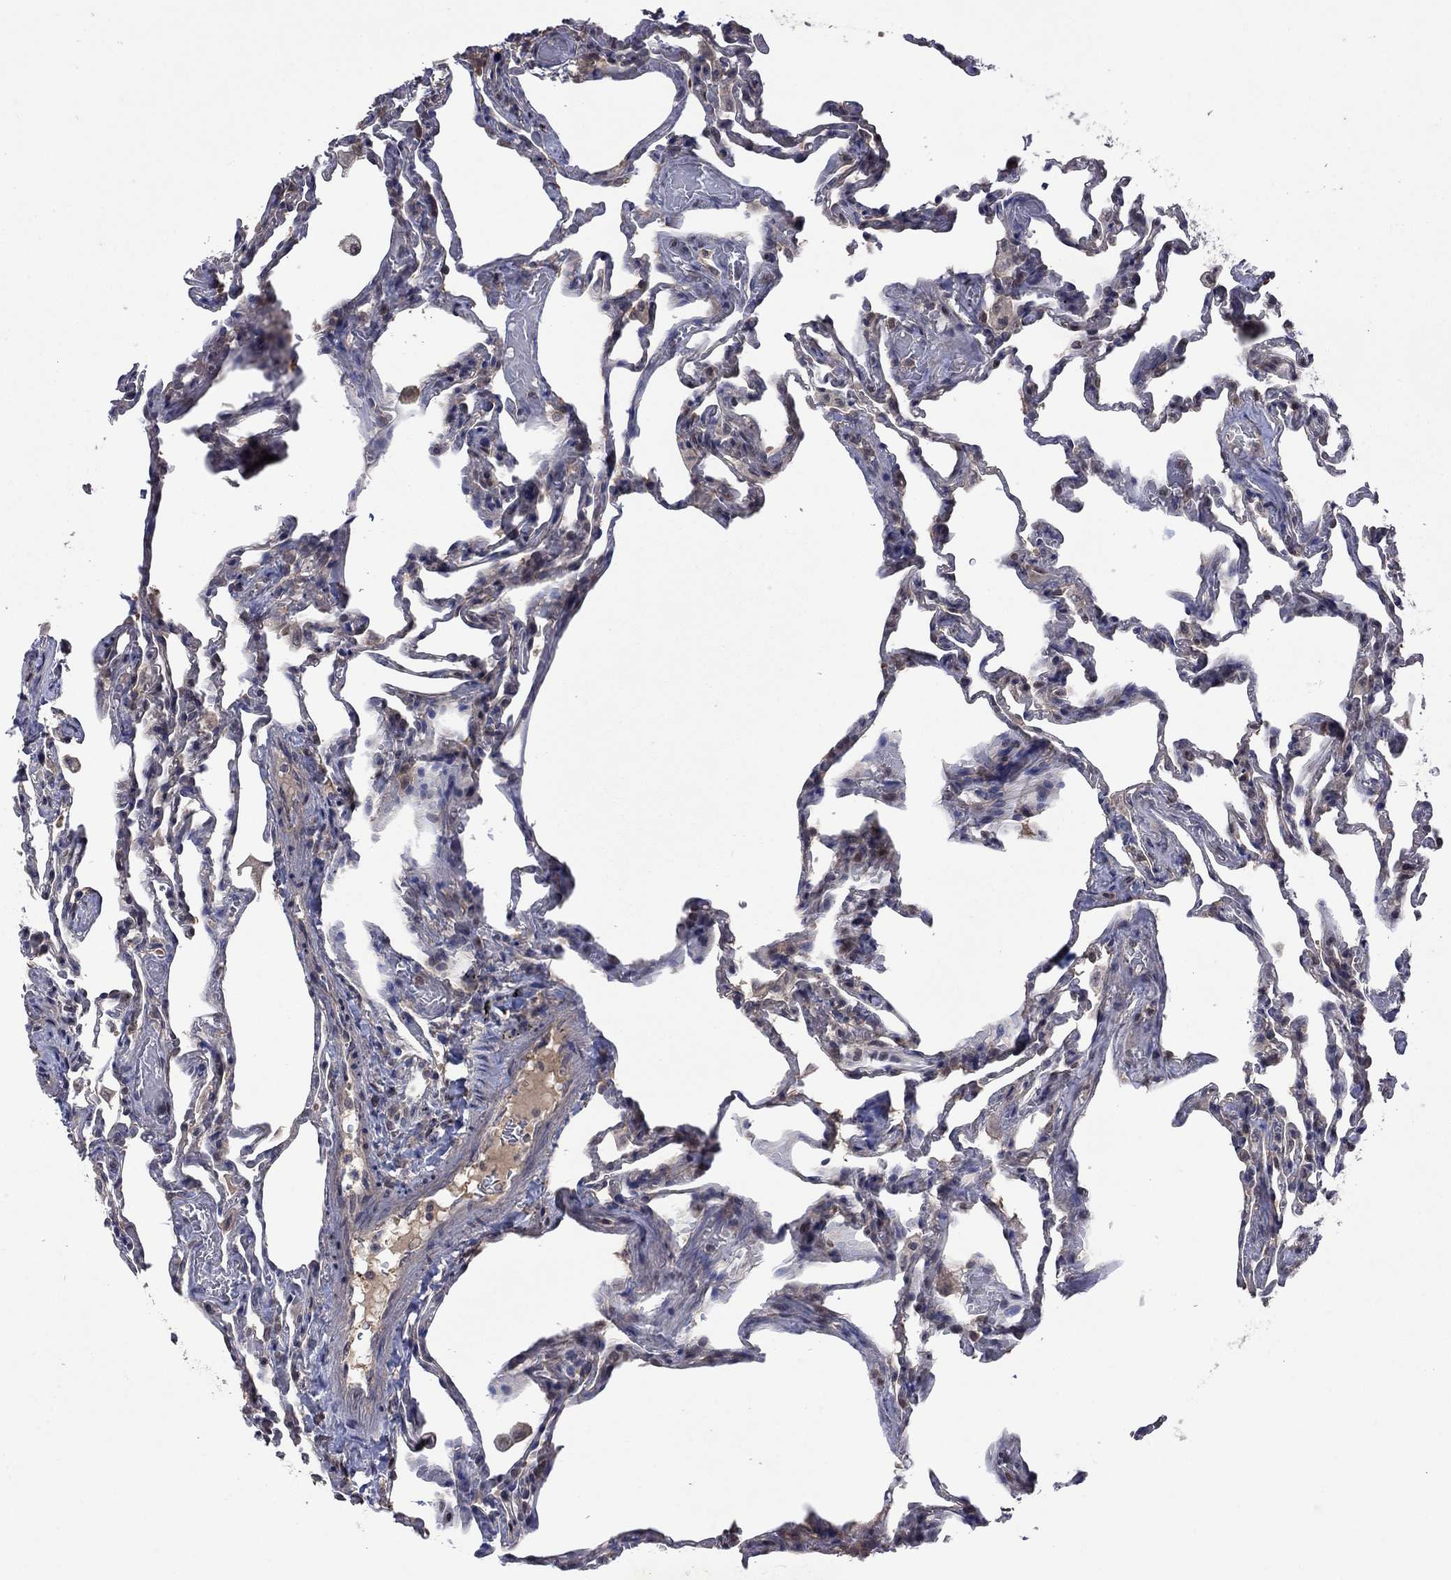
{"staining": {"intensity": "negative", "quantity": "none", "location": "none"}, "tissue": "lung", "cell_type": "Alveolar cells", "image_type": "normal", "snomed": [{"axis": "morphology", "description": "Normal tissue, NOS"}, {"axis": "topography", "description": "Lung"}], "caption": "IHC photomicrograph of benign lung: lung stained with DAB demonstrates no significant protein positivity in alveolar cells.", "gene": "IAH1", "patient": {"sex": "female", "age": 43}}